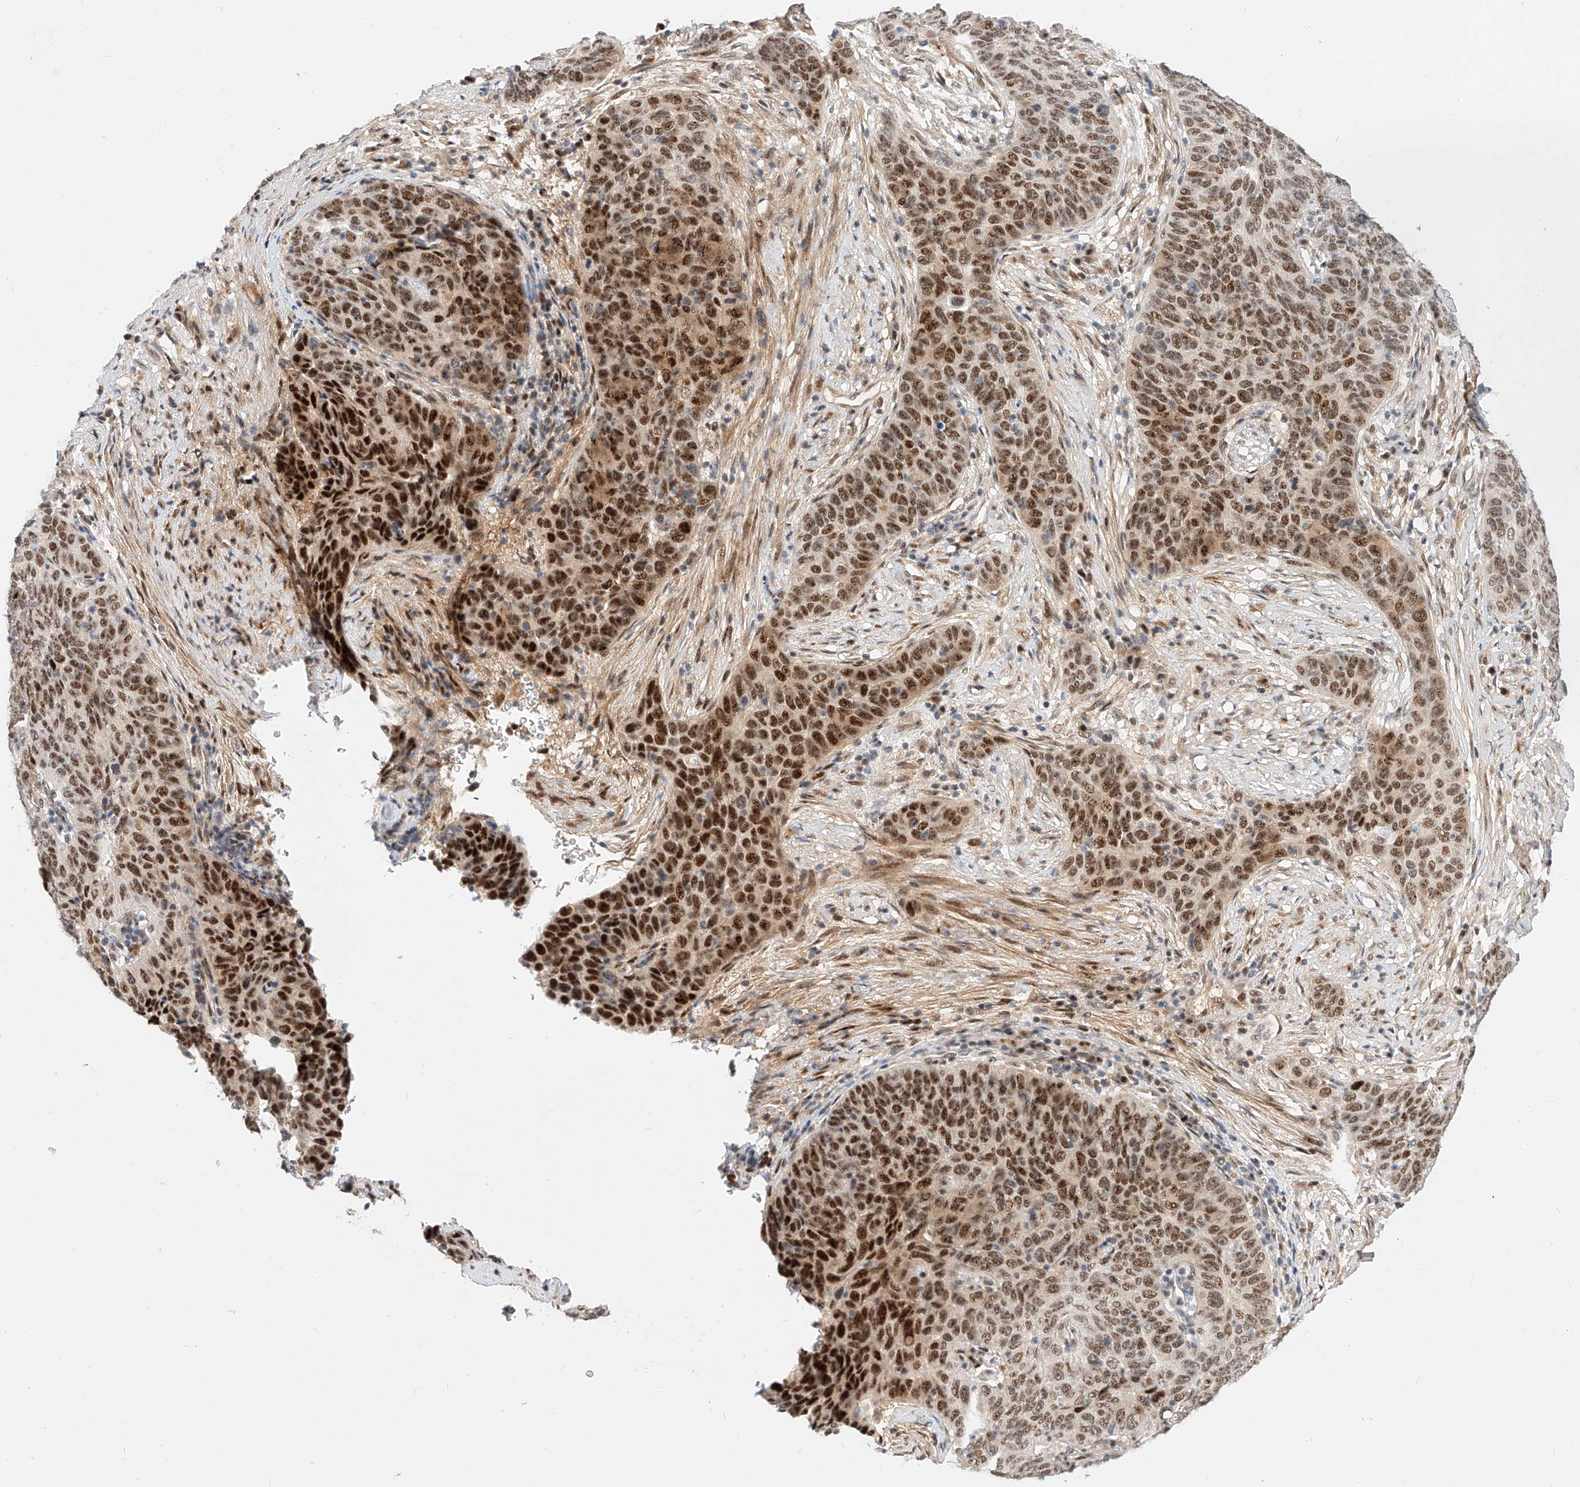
{"staining": {"intensity": "strong", "quantity": ">75%", "location": "nuclear"}, "tissue": "cervical cancer", "cell_type": "Tumor cells", "image_type": "cancer", "snomed": [{"axis": "morphology", "description": "Squamous cell carcinoma, NOS"}, {"axis": "topography", "description": "Cervix"}], "caption": "This is an image of immunohistochemistry (IHC) staining of squamous cell carcinoma (cervical), which shows strong positivity in the nuclear of tumor cells.", "gene": "CBX8", "patient": {"sex": "female", "age": 60}}